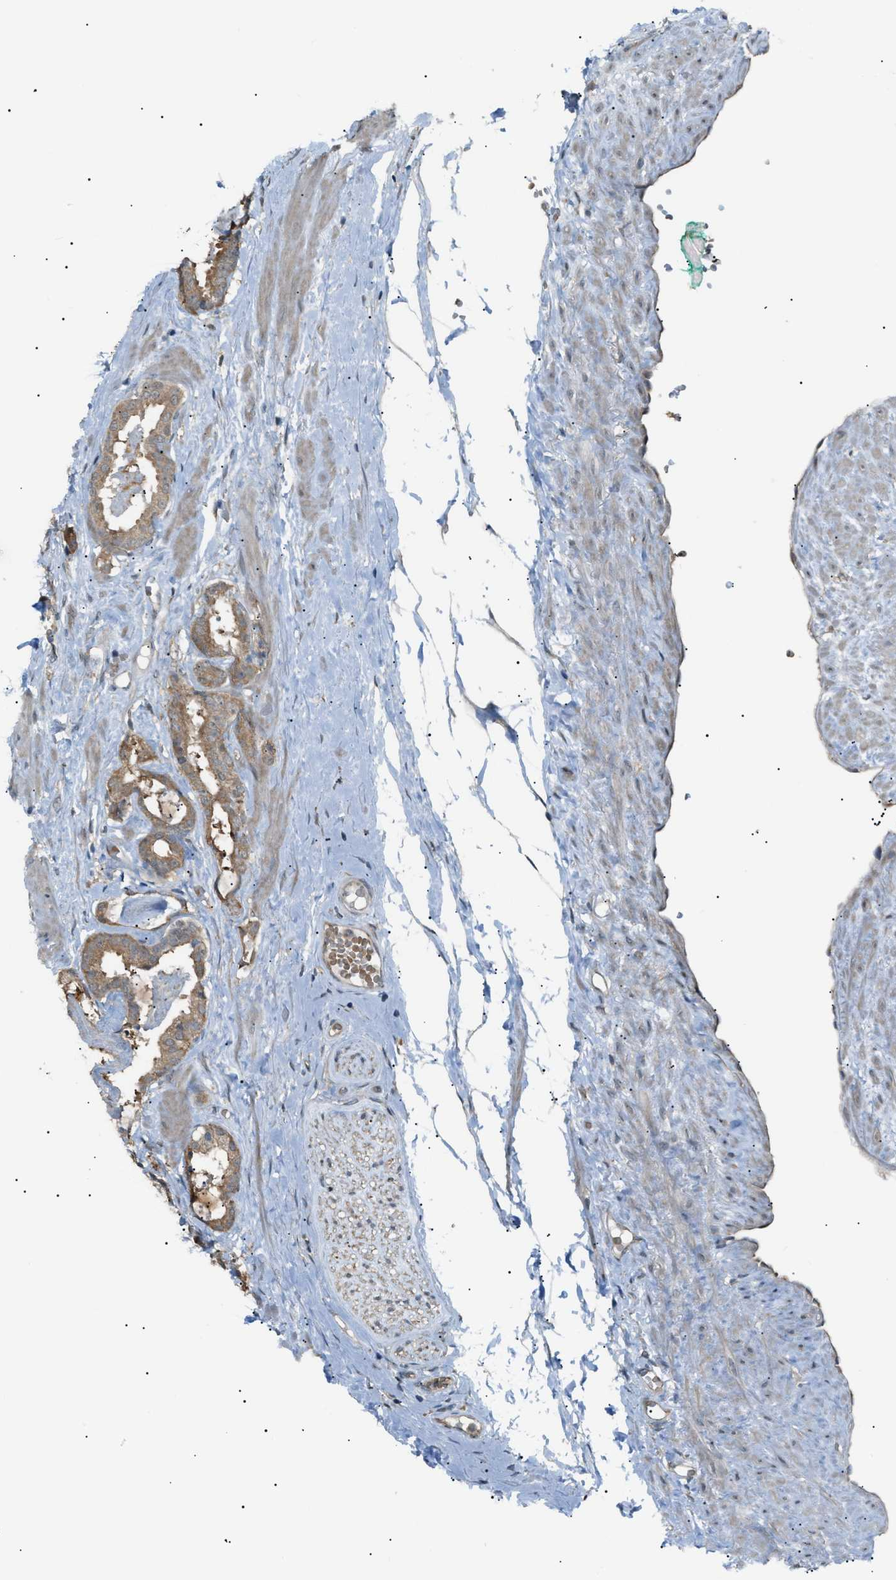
{"staining": {"intensity": "moderate", "quantity": ">75%", "location": "cytoplasmic/membranous"}, "tissue": "prostate cancer", "cell_type": "Tumor cells", "image_type": "cancer", "snomed": [{"axis": "morphology", "description": "Adenocarcinoma, Low grade"}, {"axis": "topography", "description": "Prostate"}], "caption": "Prostate cancer (low-grade adenocarcinoma) stained with a brown dye displays moderate cytoplasmic/membranous positive staining in approximately >75% of tumor cells.", "gene": "LPIN2", "patient": {"sex": "male", "age": 53}}